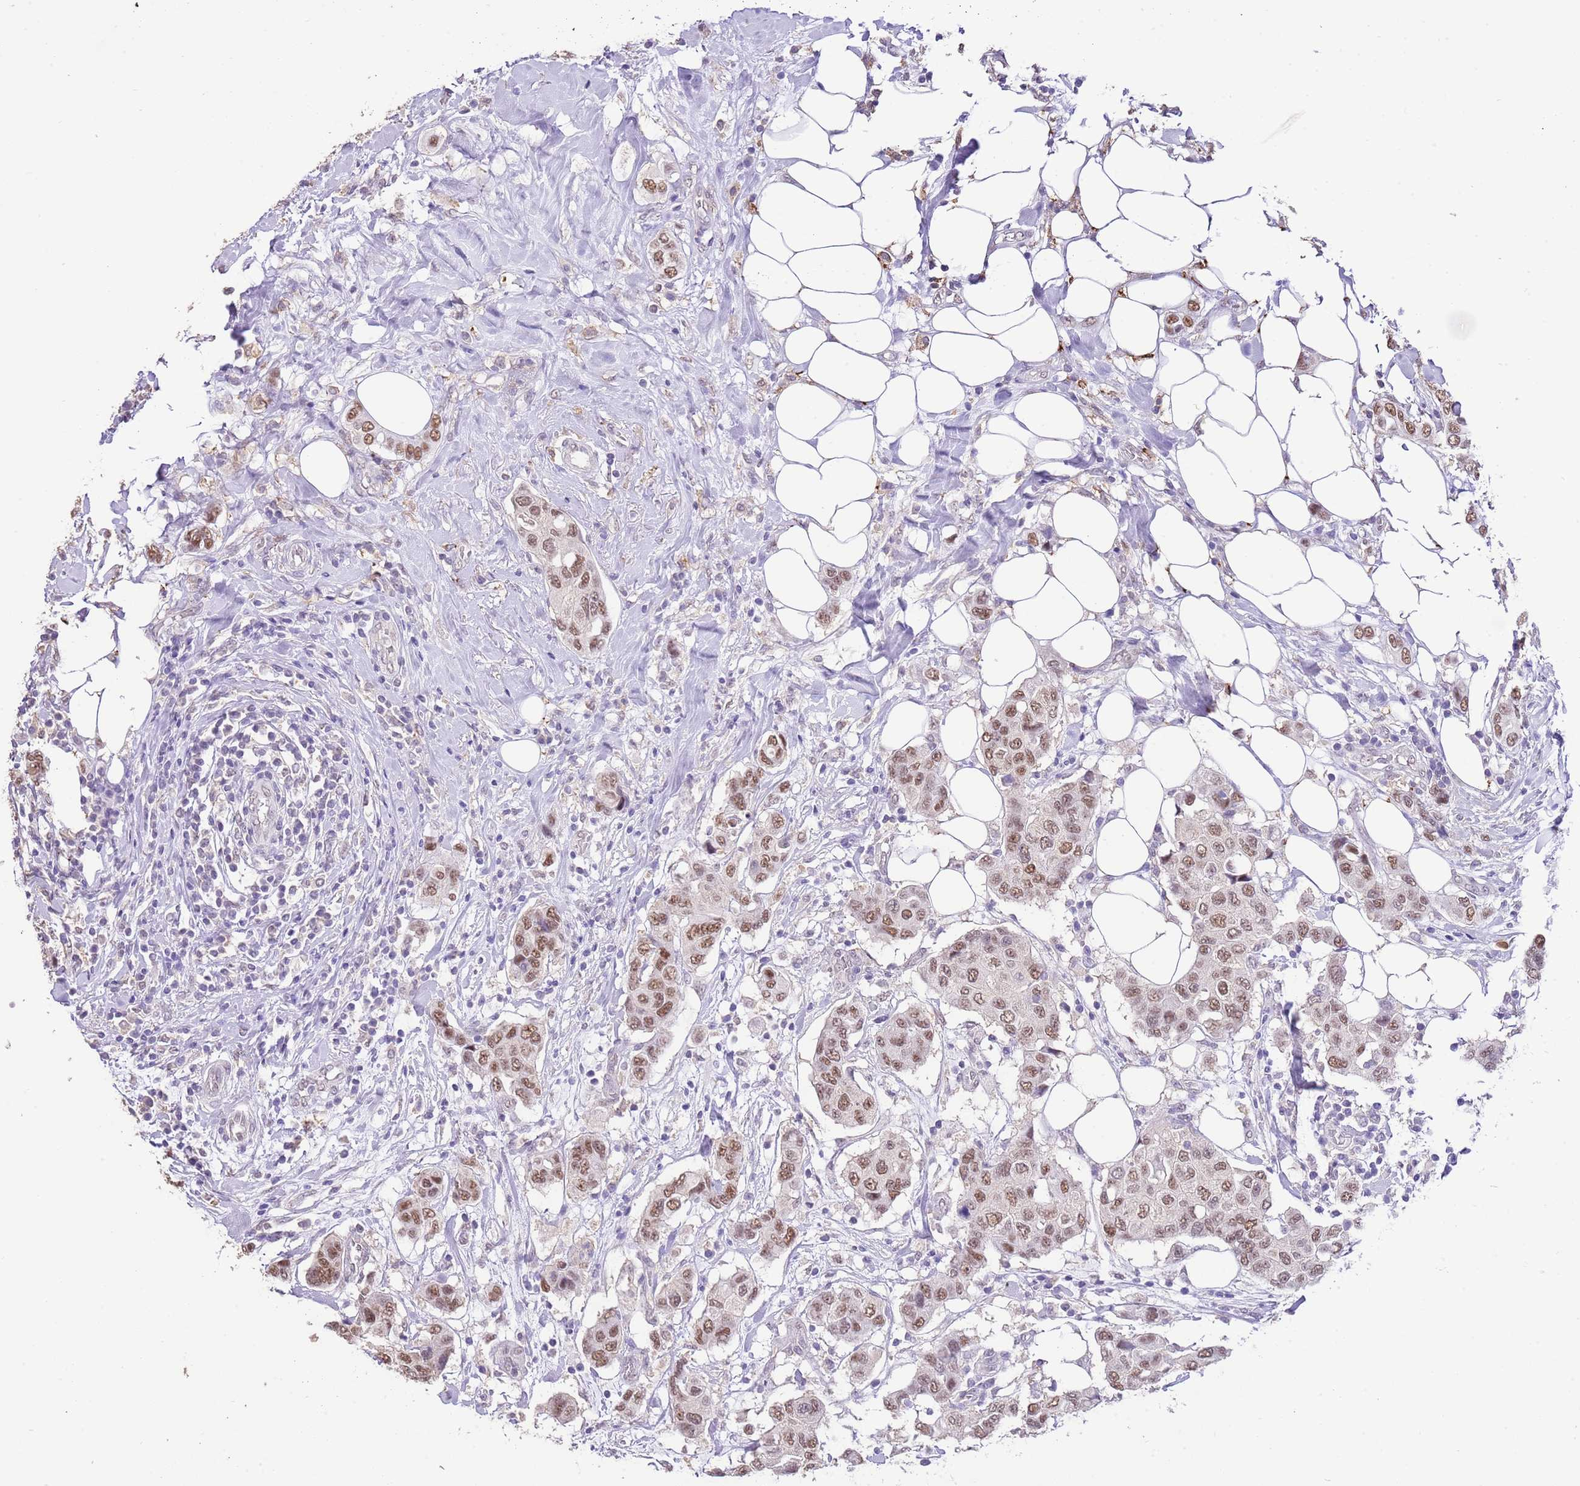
{"staining": {"intensity": "moderate", "quantity": ">75%", "location": "nuclear"}, "tissue": "breast cancer", "cell_type": "Tumor cells", "image_type": "cancer", "snomed": [{"axis": "morphology", "description": "Lobular carcinoma"}, {"axis": "topography", "description": "Breast"}], "caption": "Immunohistochemical staining of human breast cancer shows medium levels of moderate nuclear positivity in about >75% of tumor cells.", "gene": "IZUMO4", "patient": {"sex": "female", "age": 51}}